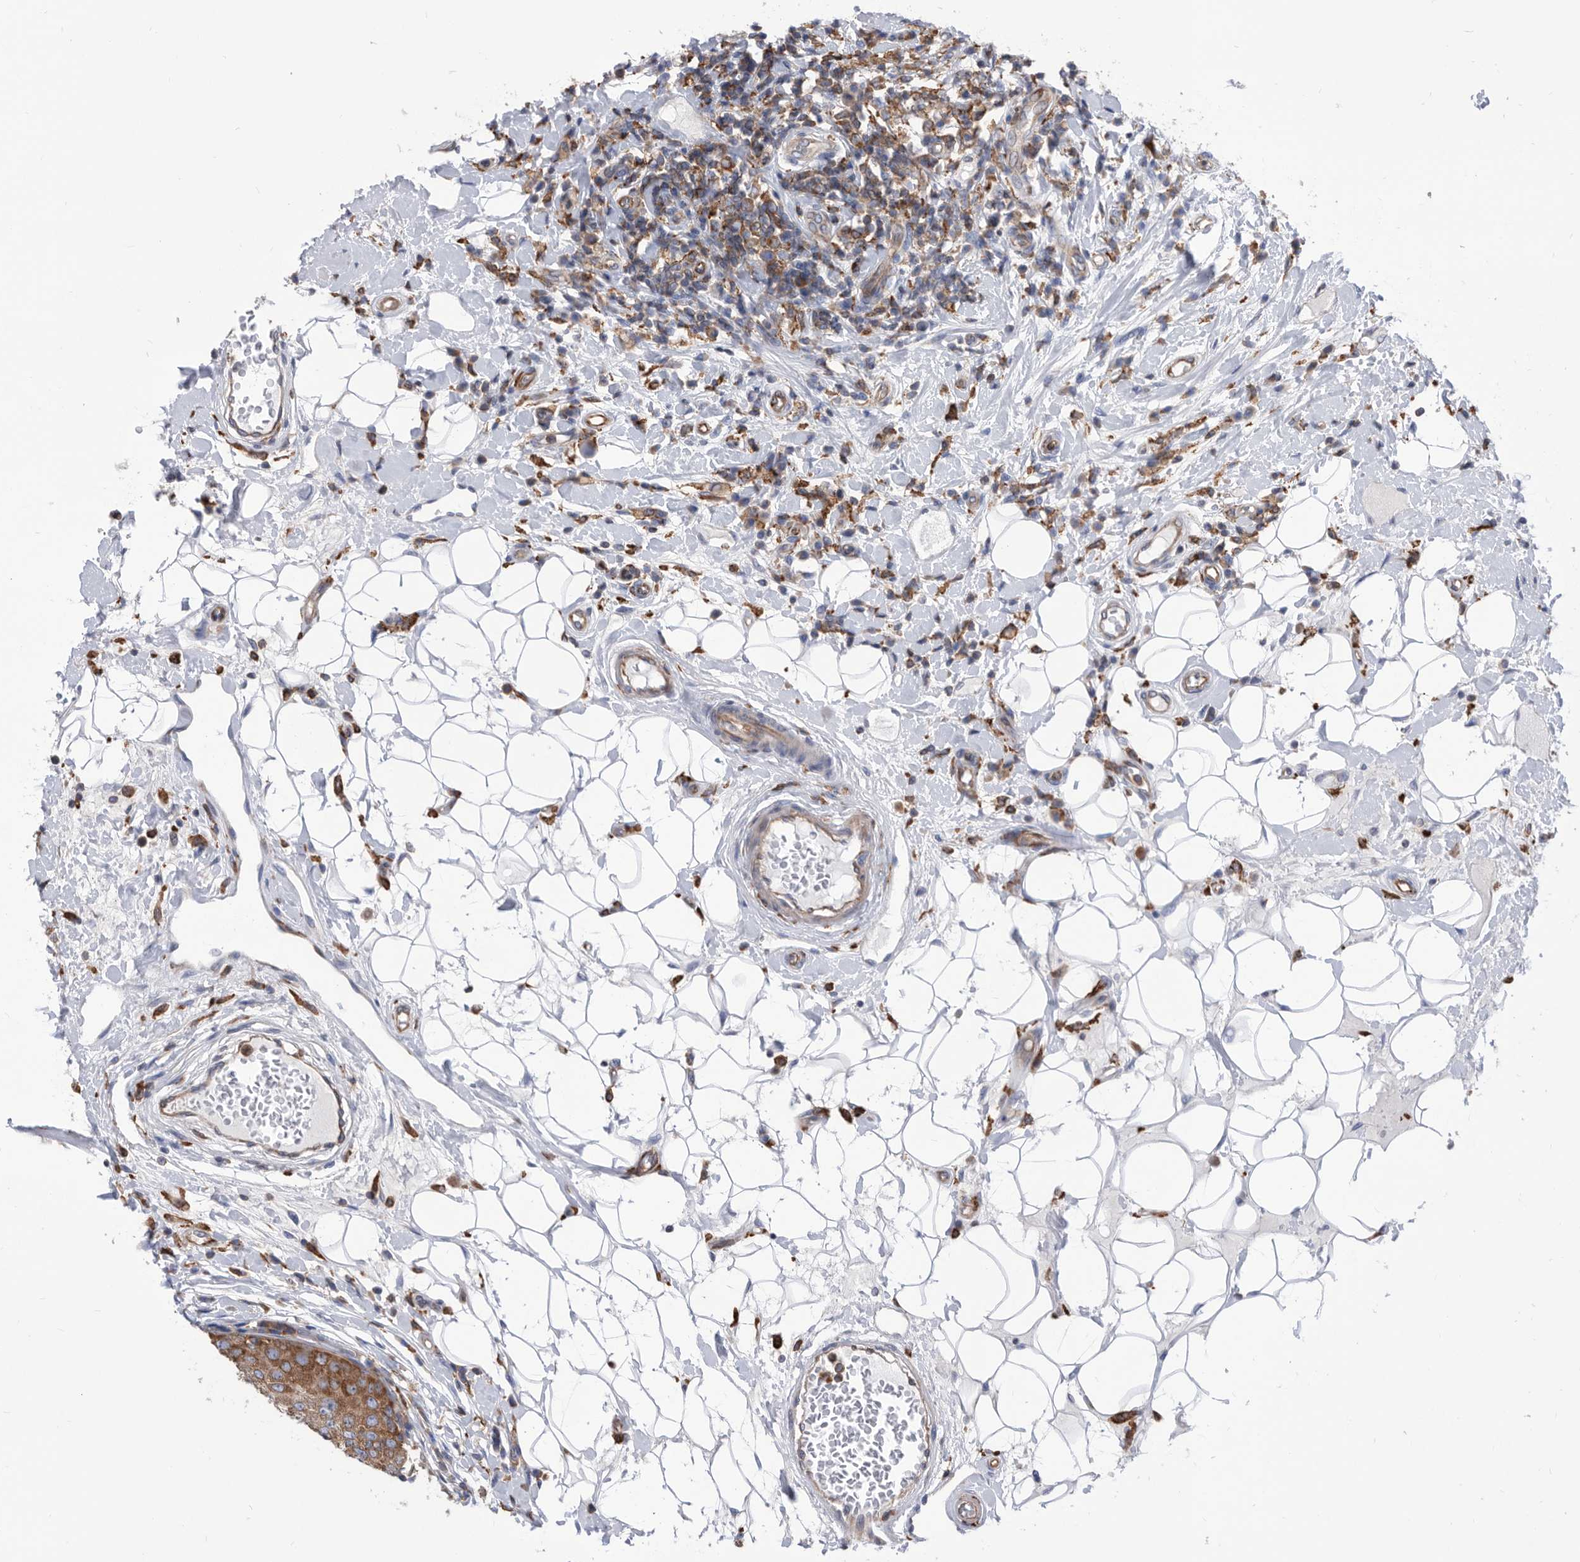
{"staining": {"intensity": "moderate", "quantity": ">75%", "location": "cytoplasmic/membranous"}, "tissue": "breast cancer", "cell_type": "Tumor cells", "image_type": "cancer", "snomed": [{"axis": "morphology", "description": "Duct carcinoma"}, {"axis": "topography", "description": "Breast"}], "caption": "Breast cancer tissue displays moderate cytoplasmic/membranous positivity in approximately >75% of tumor cells, visualized by immunohistochemistry.", "gene": "SMG7", "patient": {"sex": "female", "age": 27}}